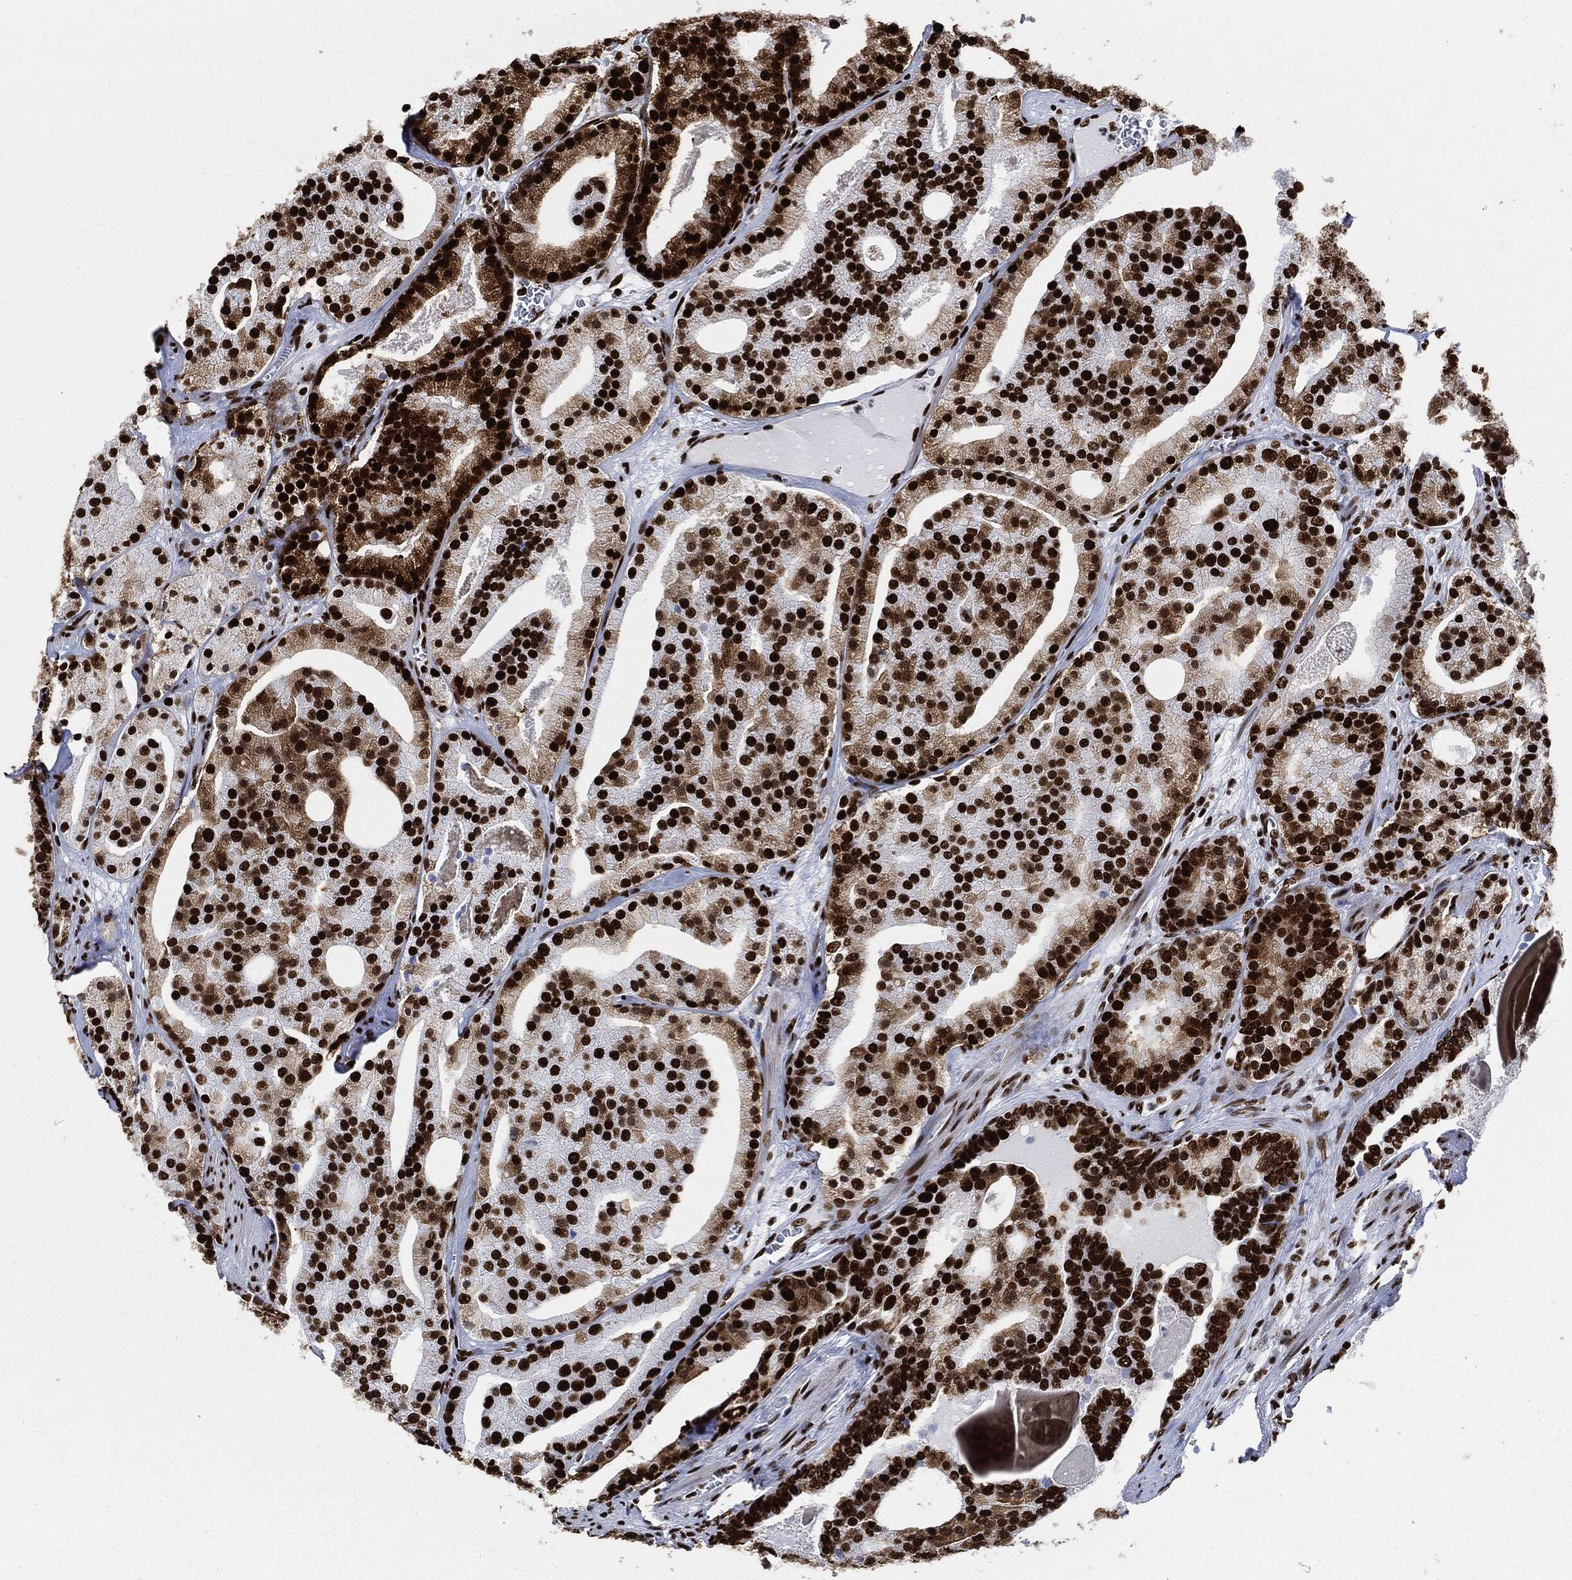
{"staining": {"intensity": "strong", "quantity": ">75%", "location": "nuclear"}, "tissue": "prostate cancer", "cell_type": "Tumor cells", "image_type": "cancer", "snomed": [{"axis": "morphology", "description": "Adenocarcinoma, NOS"}, {"axis": "topography", "description": "Prostate"}], "caption": "Protein staining of adenocarcinoma (prostate) tissue reveals strong nuclear expression in about >75% of tumor cells. Ihc stains the protein in brown and the nuclei are stained blue.", "gene": "RECQL", "patient": {"sex": "male", "age": 69}}